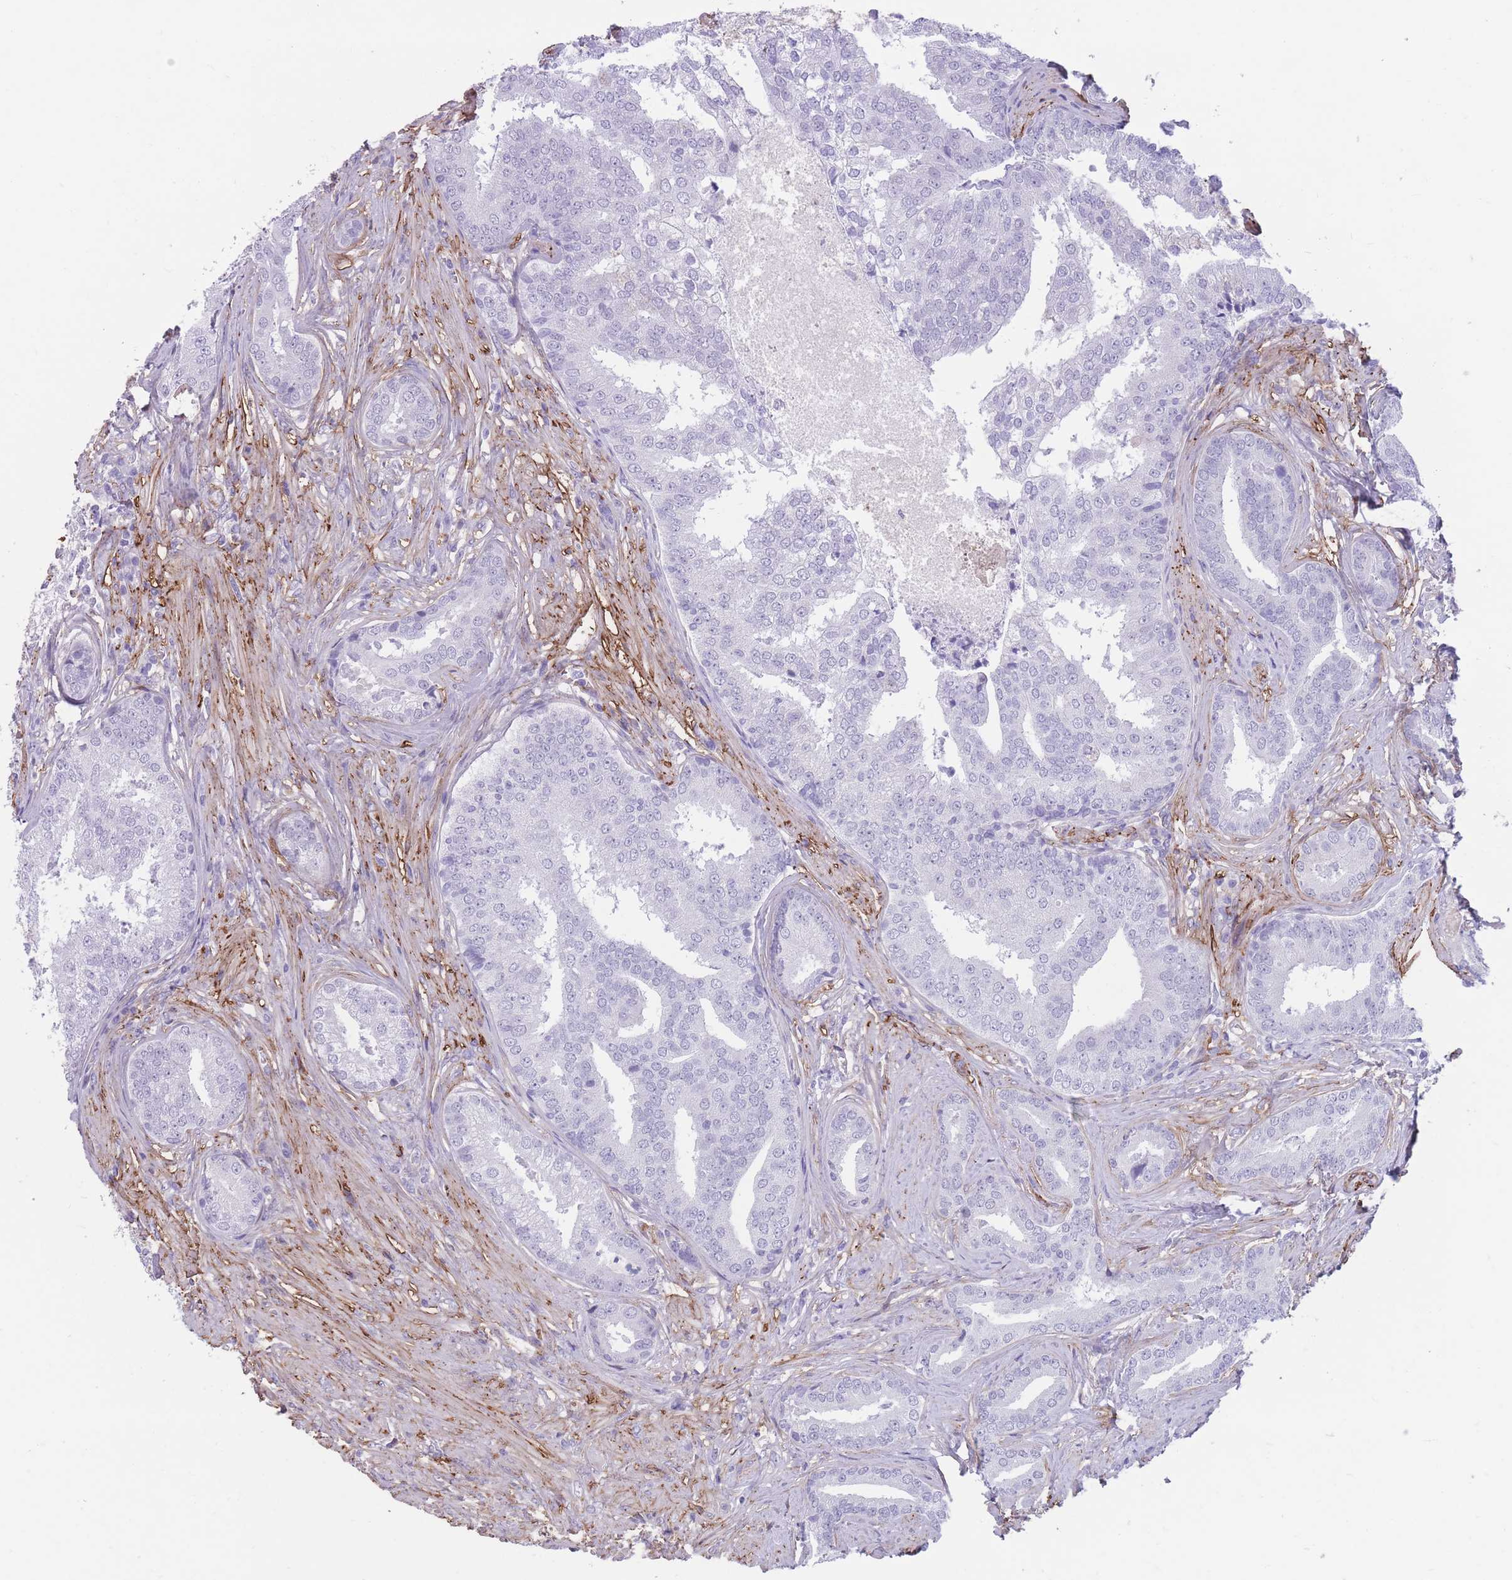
{"staining": {"intensity": "negative", "quantity": "none", "location": "none"}, "tissue": "prostate cancer", "cell_type": "Tumor cells", "image_type": "cancer", "snomed": [{"axis": "morphology", "description": "Adenocarcinoma, High grade"}, {"axis": "topography", "description": "Prostate"}], "caption": "Immunohistochemical staining of prostate high-grade adenocarcinoma demonstrates no significant positivity in tumor cells. The staining was performed using DAB (3,3'-diaminobenzidine) to visualize the protein expression in brown, while the nuclei were stained in blue with hematoxylin (Magnification: 20x).", "gene": "DPYD", "patient": {"sex": "male", "age": 55}}